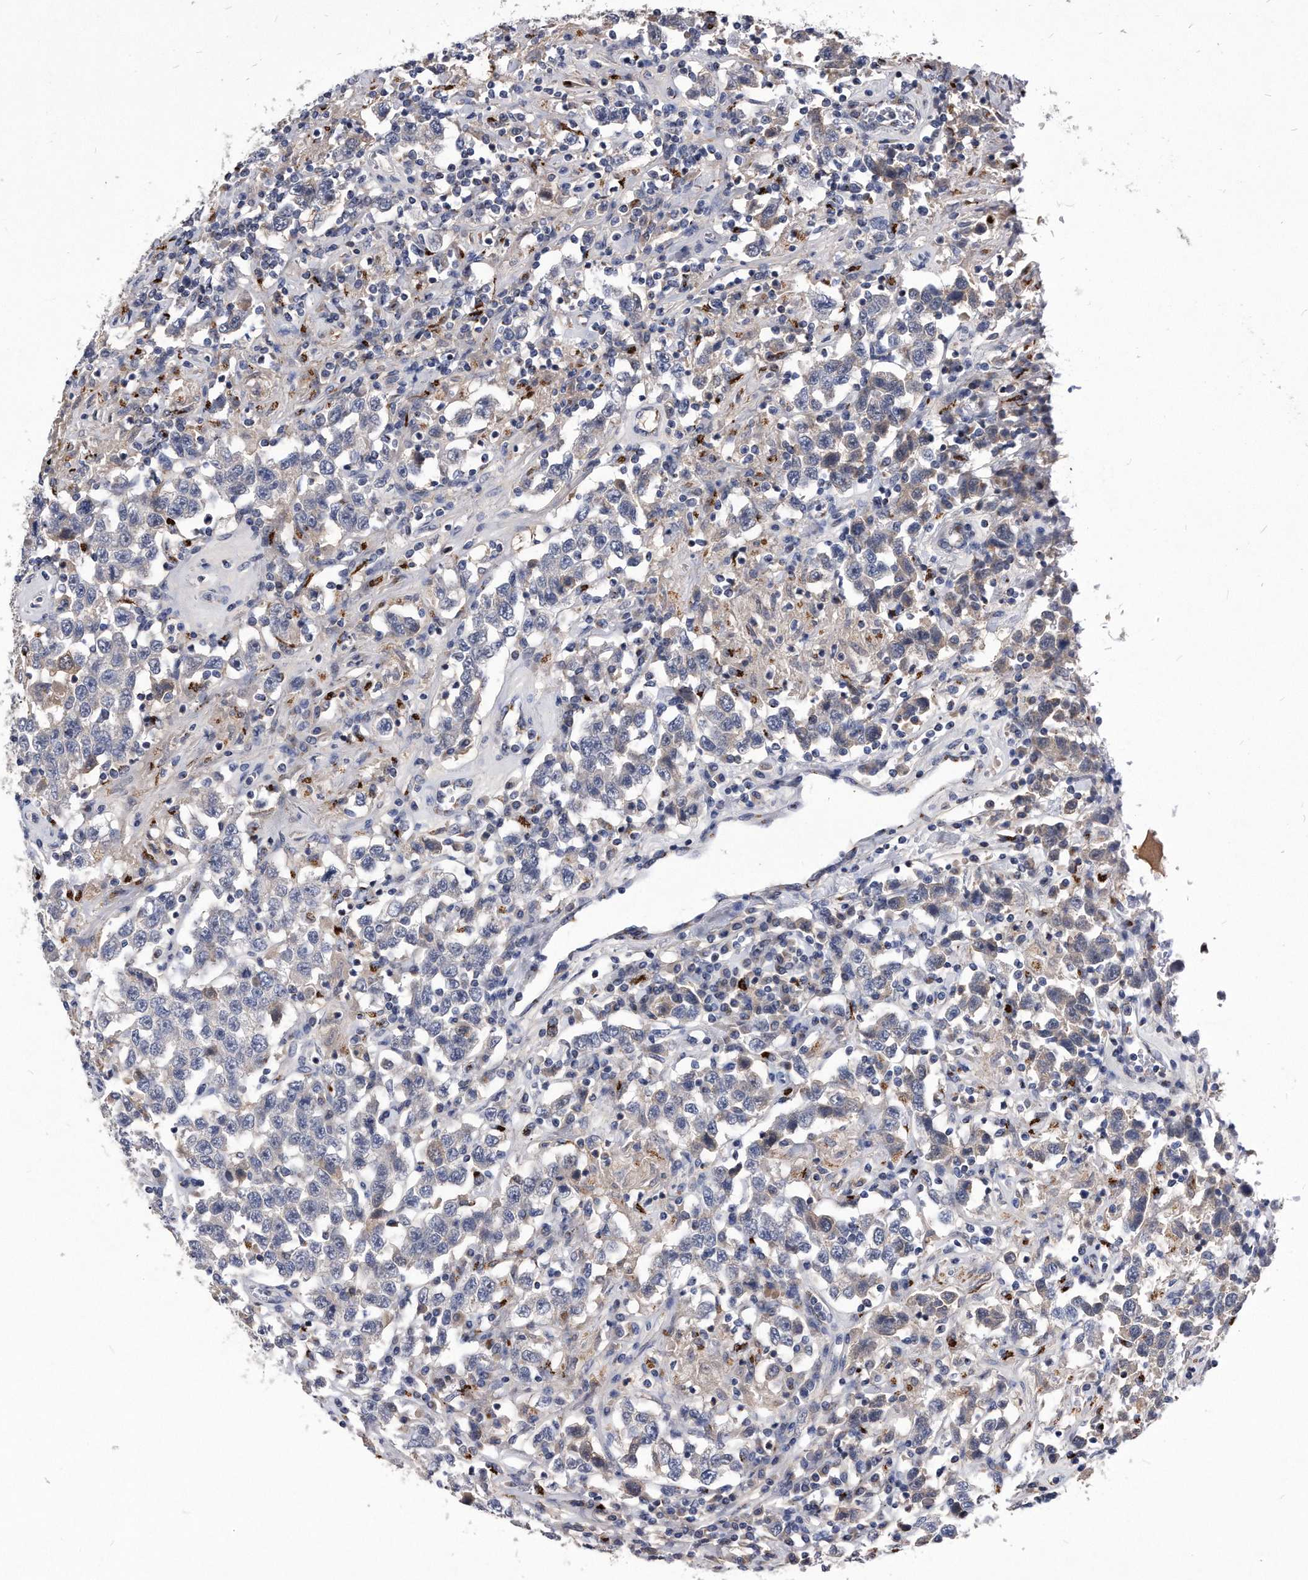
{"staining": {"intensity": "weak", "quantity": "<25%", "location": "cytoplasmic/membranous"}, "tissue": "testis cancer", "cell_type": "Tumor cells", "image_type": "cancer", "snomed": [{"axis": "morphology", "description": "Seminoma, NOS"}, {"axis": "topography", "description": "Testis"}], "caption": "High power microscopy image of an immunohistochemistry micrograph of testis cancer (seminoma), revealing no significant expression in tumor cells.", "gene": "MGAT4A", "patient": {"sex": "male", "age": 41}}